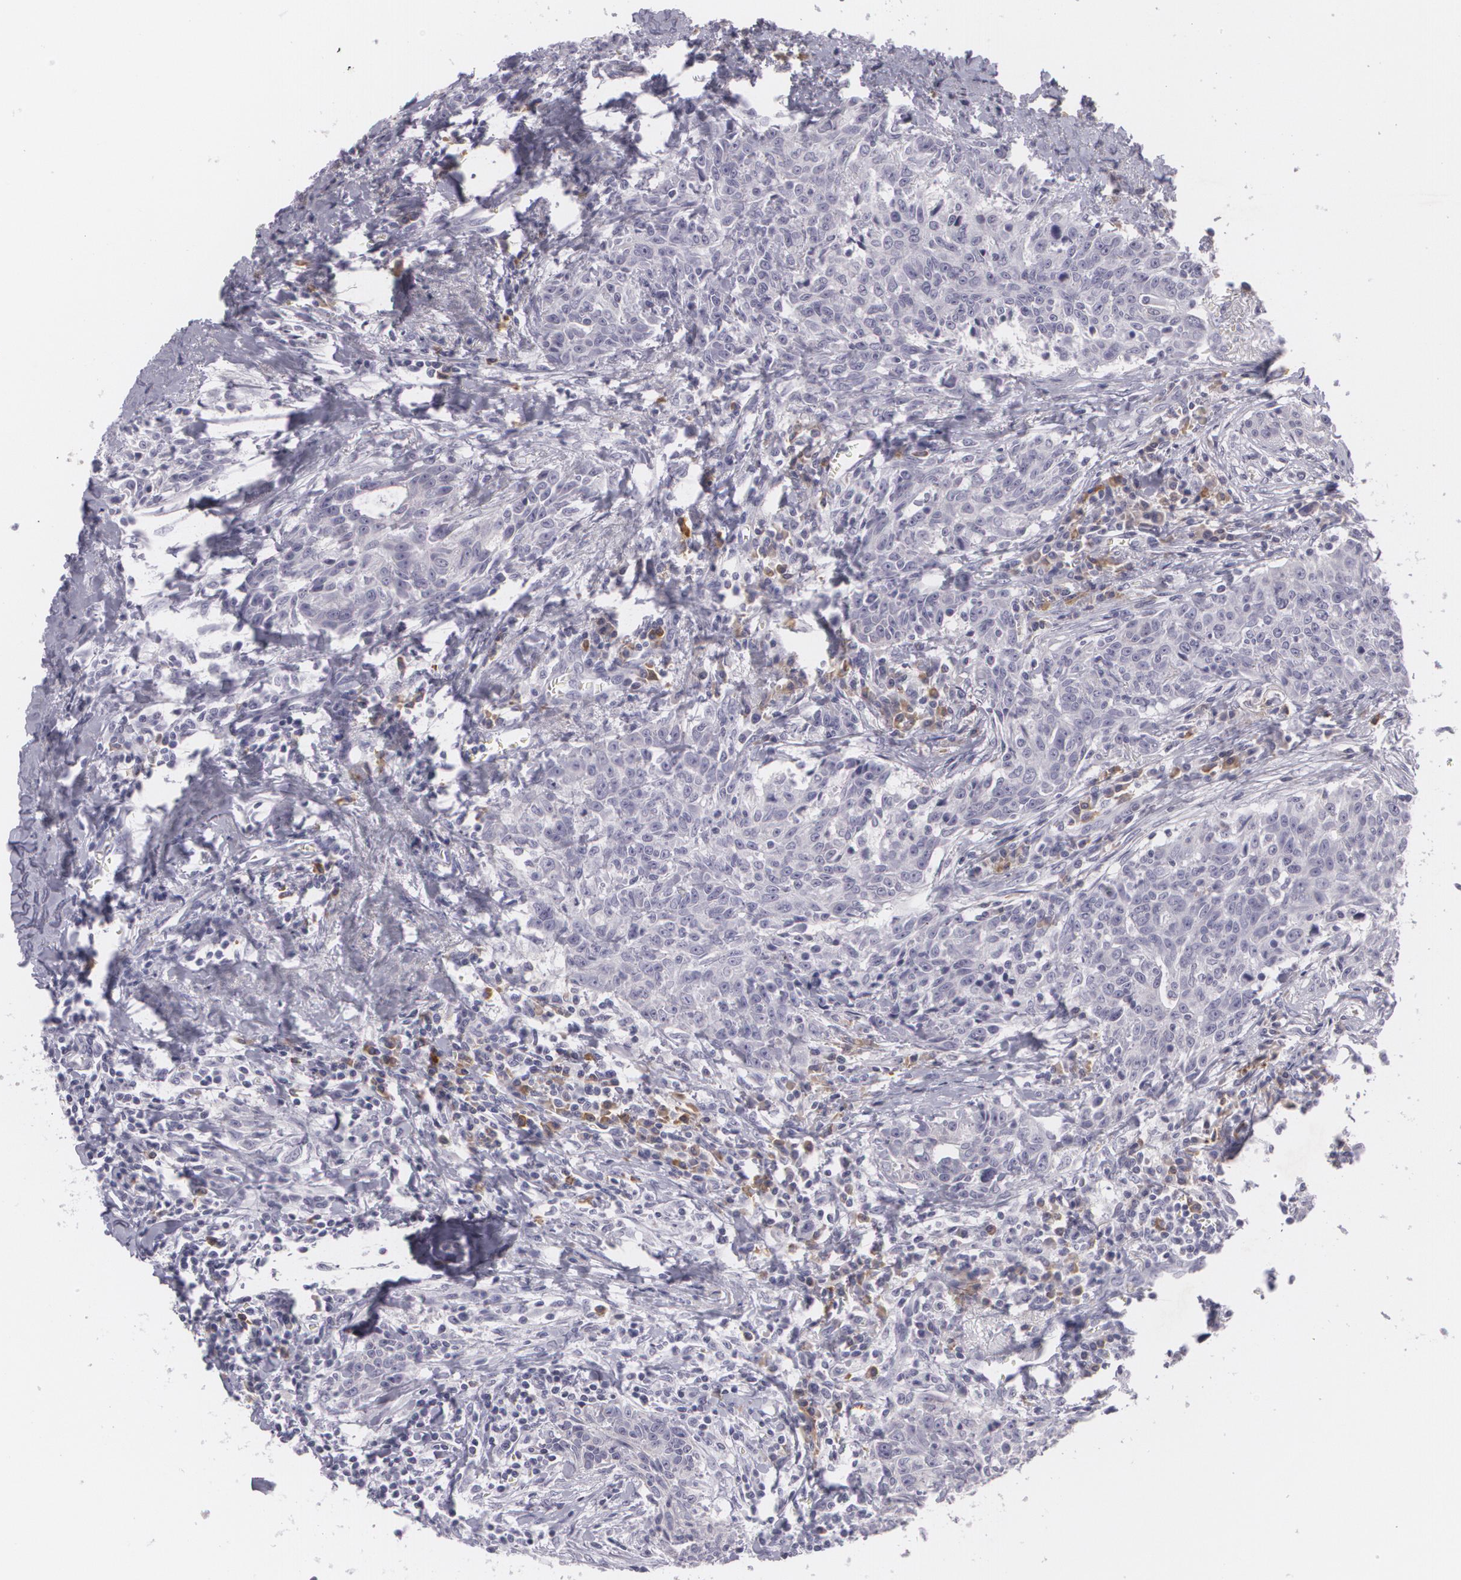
{"staining": {"intensity": "negative", "quantity": "none", "location": "none"}, "tissue": "breast cancer", "cell_type": "Tumor cells", "image_type": "cancer", "snomed": [{"axis": "morphology", "description": "Duct carcinoma"}, {"axis": "topography", "description": "Breast"}], "caption": "Human breast cancer stained for a protein using immunohistochemistry (IHC) demonstrates no expression in tumor cells.", "gene": "MAP2", "patient": {"sex": "female", "age": 50}}